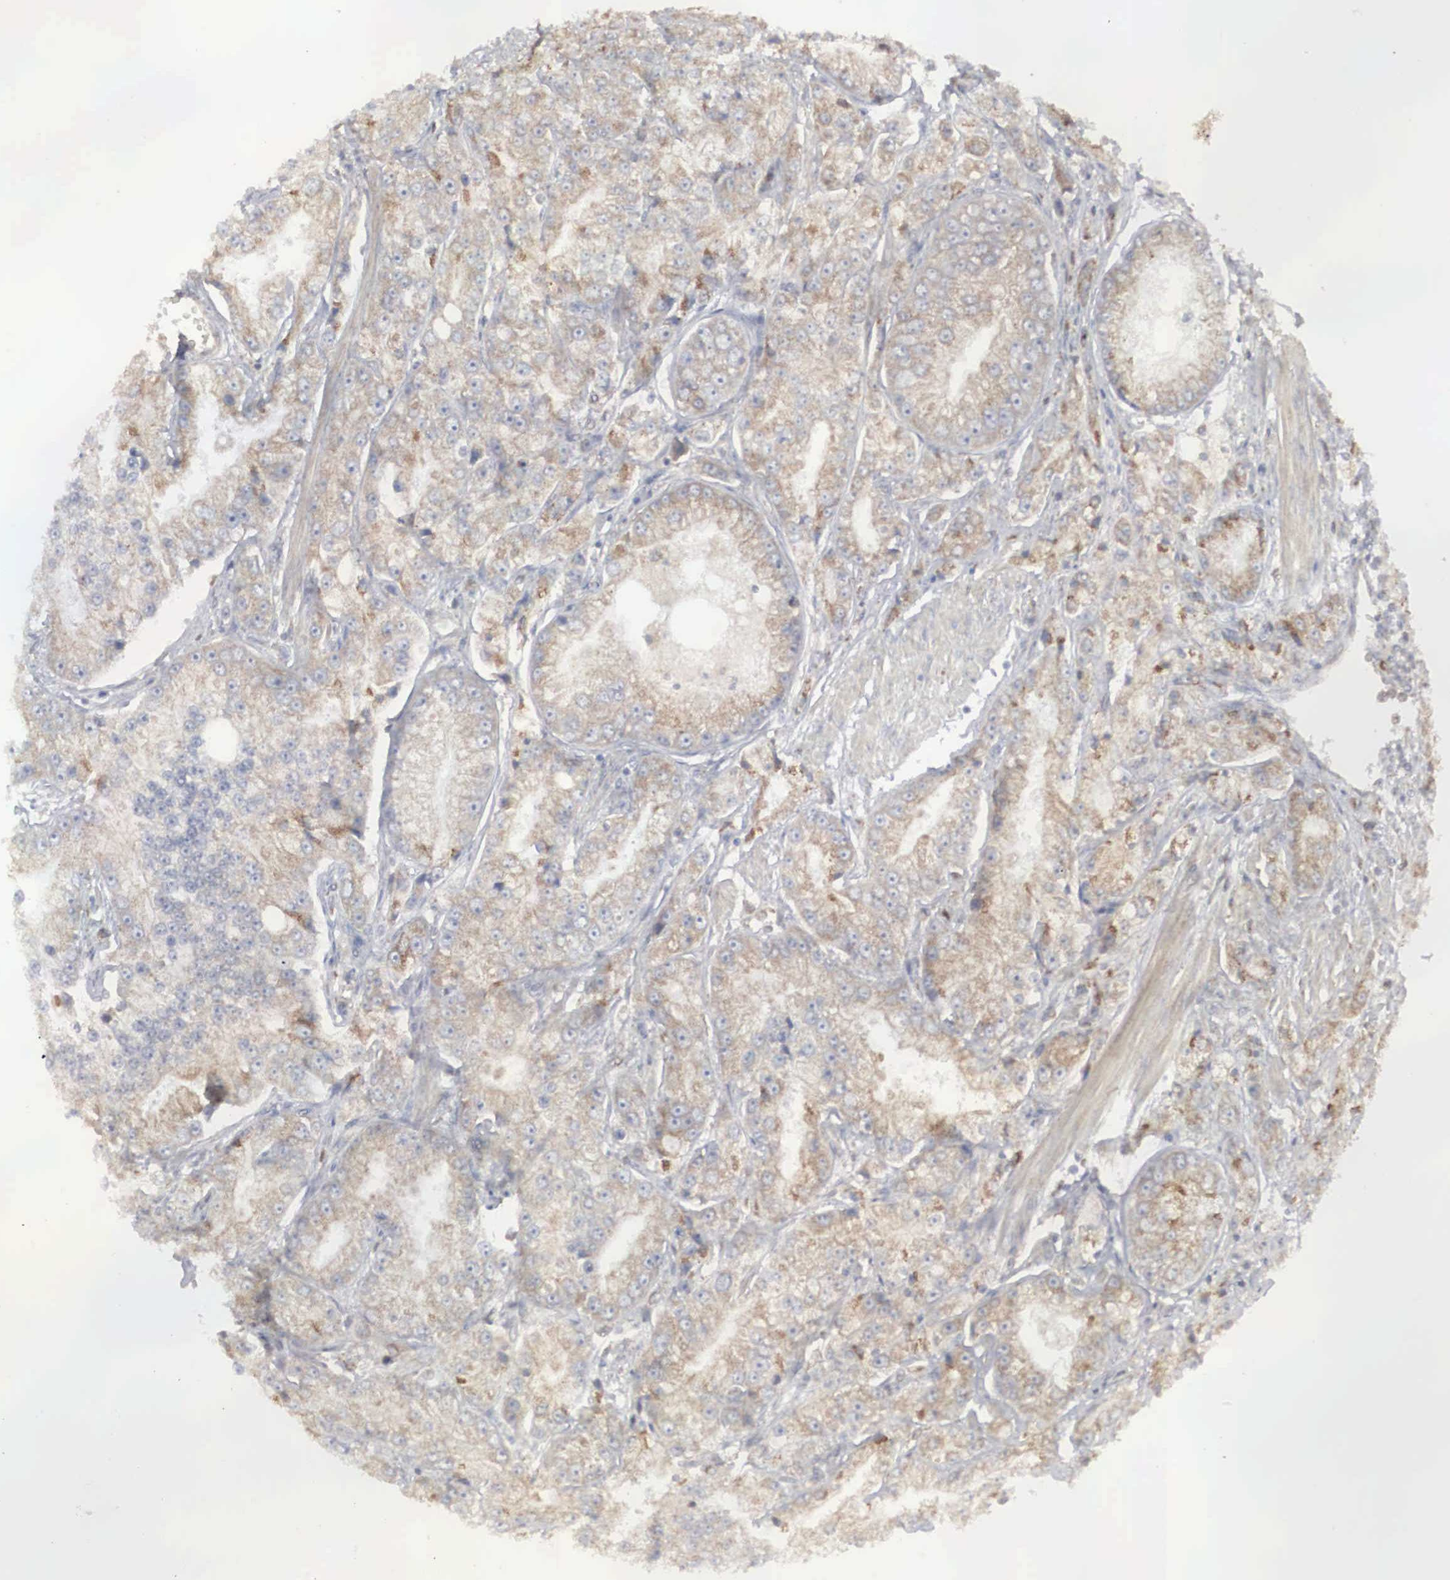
{"staining": {"intensity": "weak", "quantity": "25%-75%", "location": "cytoplasmic/membranous"}, "tissue": "prostate cancer", "cell_type": "Tumor cells", "image_type": "cancer", "snomed": [{"axis": "morphology", "description": "Adenocarcinoma, Medium grade"}, {"axis": "topography", "description": "Prostate"}], "caption": "Human prostate cancer (medium-grade adenocarcinoma) stained with a brown dye shows weak cytoplasmic/membranous positive positivity in approximately 25%-75% of tumor cells.", "gene": "MIA2", "patient": {"sex": "male", "age": 72}}